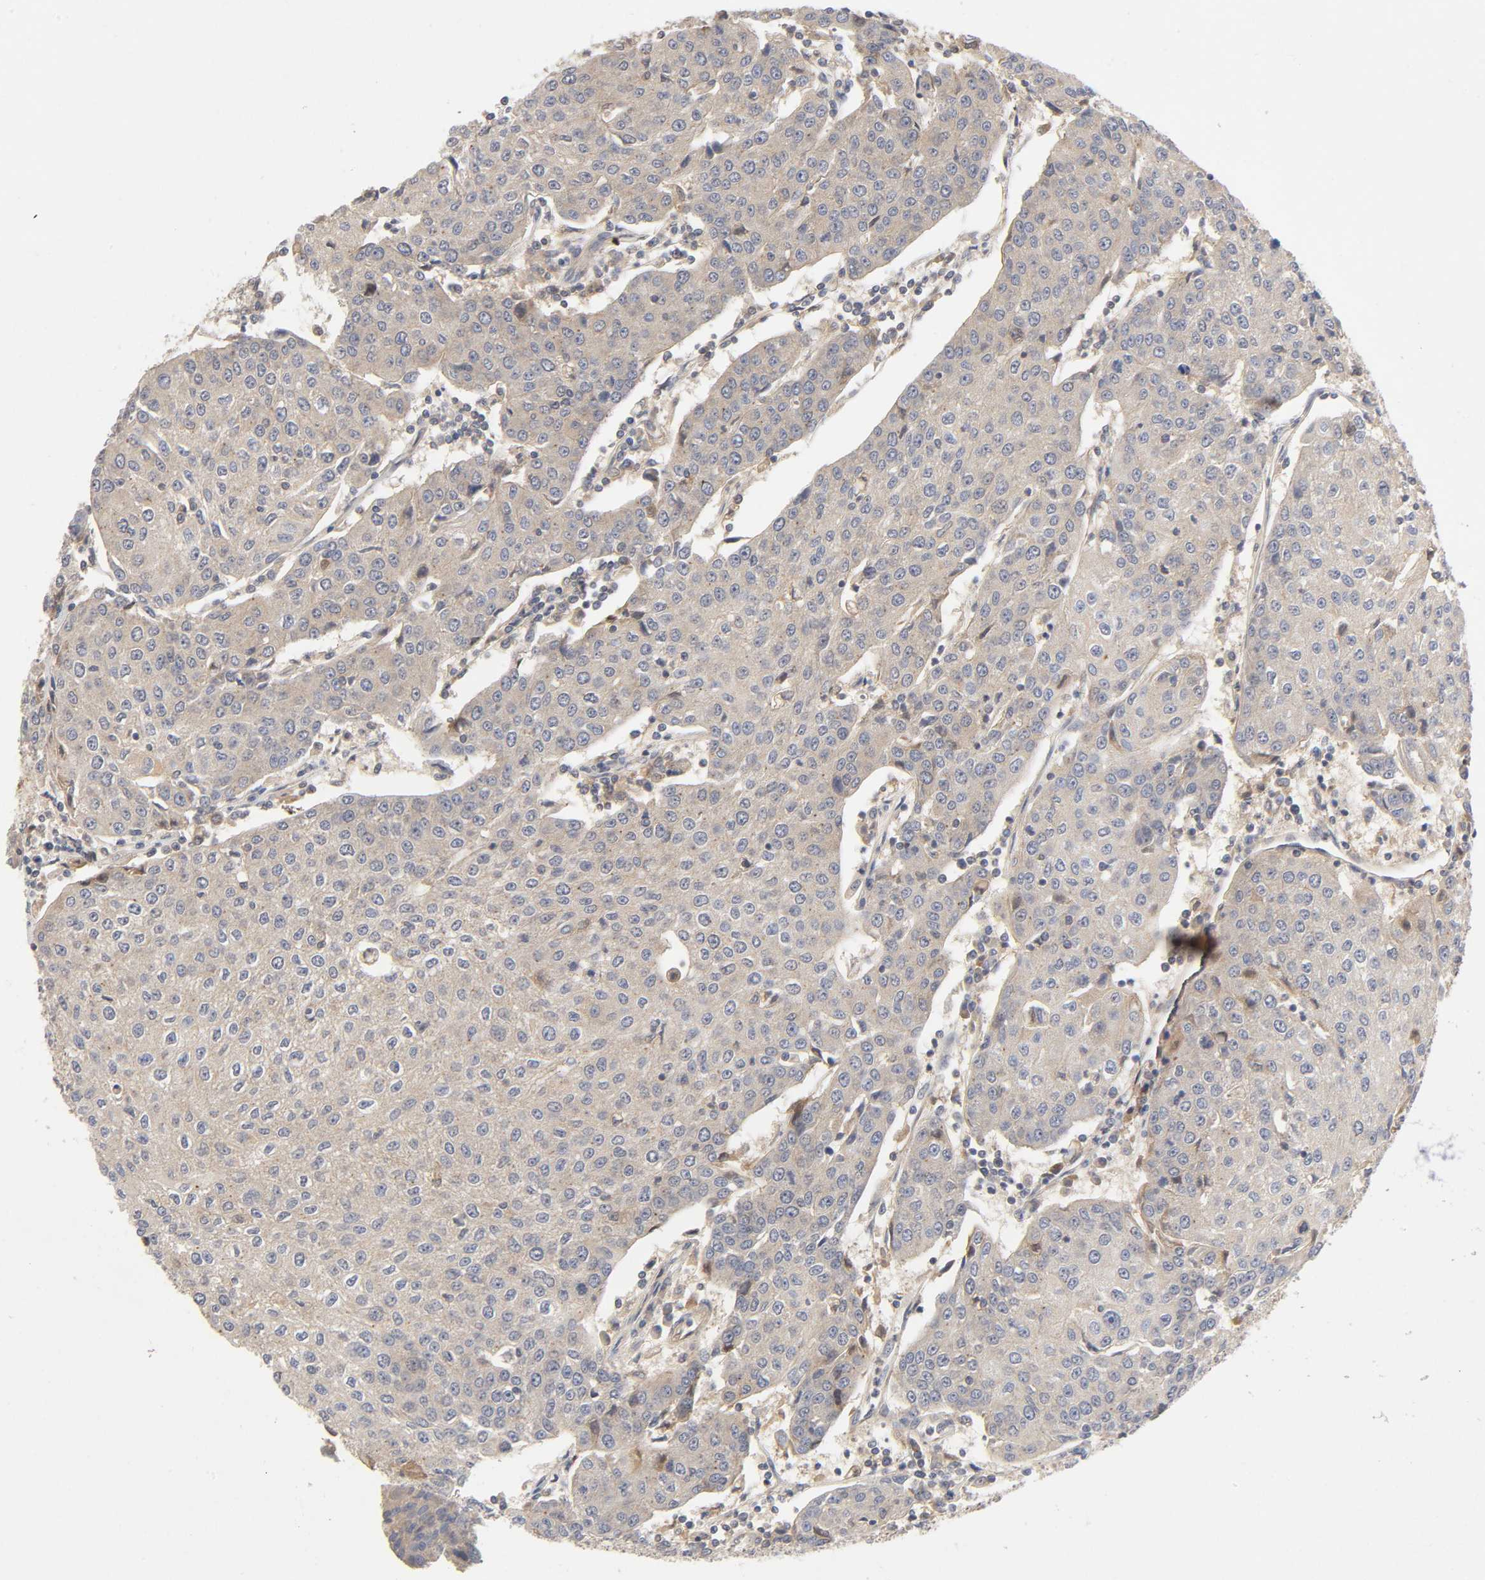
{"staining": {"intensity": "weak", "quantity": ">75%", "location": "cytoplasmic/membranous"}, "tissue": "urothelial cancer", "cell_type": "Tumor cells", "image_type": "cancer", "snomed": [{"axis": "morphology", "description": "Urothelial carcinoma, High grade"}, {"axis": "topography", "description": "Urinary bladder"}], "caption": "Protein staining shows weak cytoplasmic/membranous positivity in about >75% of tumor cells in urothelial cancer. (DAB (3,3'-diaminobenzidine) IHC with brightfield microscopy, high magnification).", "gene": "CPB2", "patient": {"sex": "female", "age": 85}}